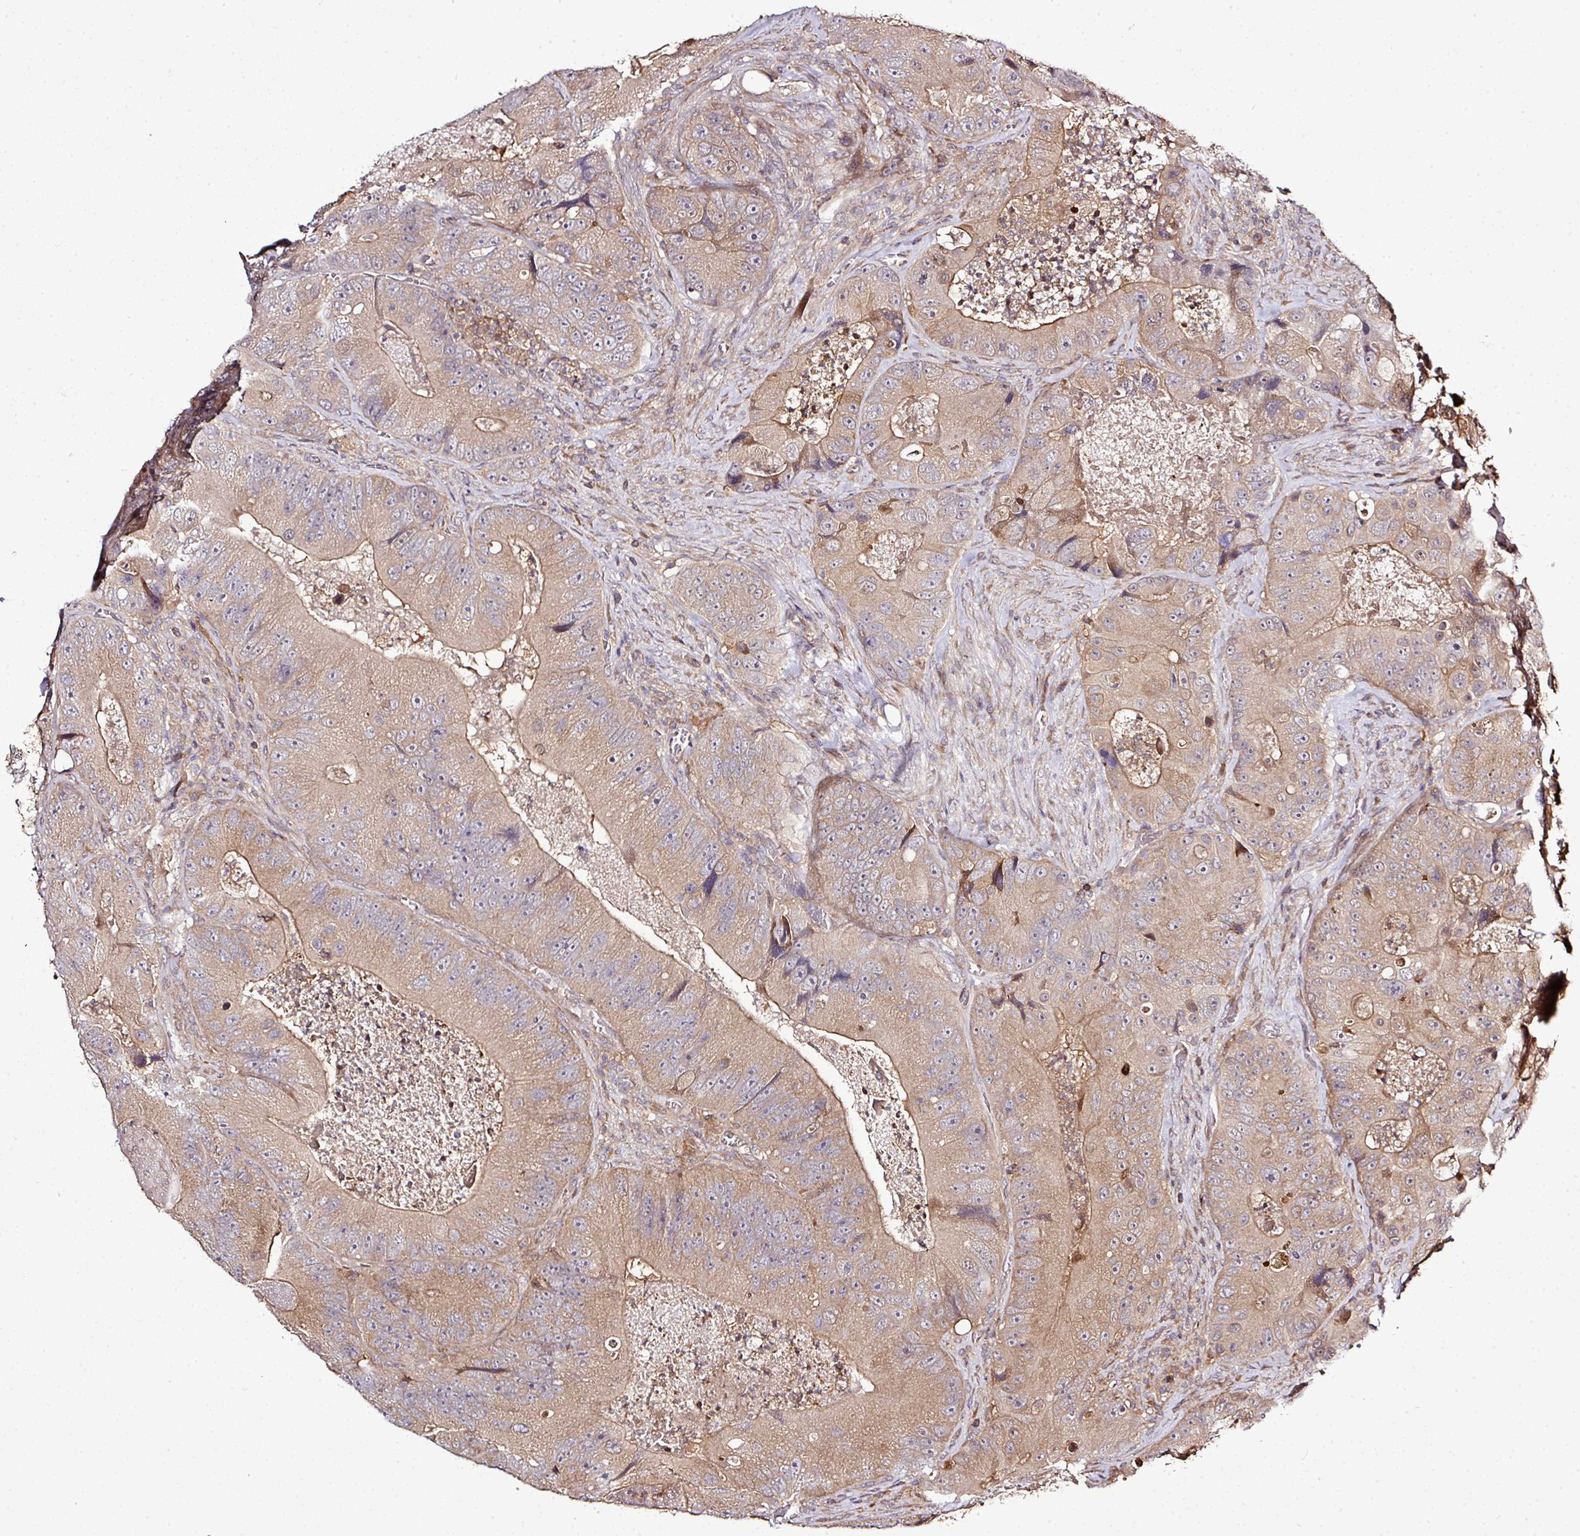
{"staining": {"intensity": "weak", "quantity": ">75%", "location": "cytoplasmic/membranous"}, "tissue": "colorectal cancer", "cell_type": "Tumor cells", "image_type": "cancer", "snomed": [{"axis": "morphology", "description": "Adenocarcinoma, NOS"}, {"axis": "topography", "description": "Colon"}], "caption": "Immunohistochemical staining of human adenocarcinoma (colorectal) shows weak cytoplasmic/membranous protein expression in about >75% of tumor cells.", "gene": "TMEM107", "patient": {"sex": "female", "age": 86}}